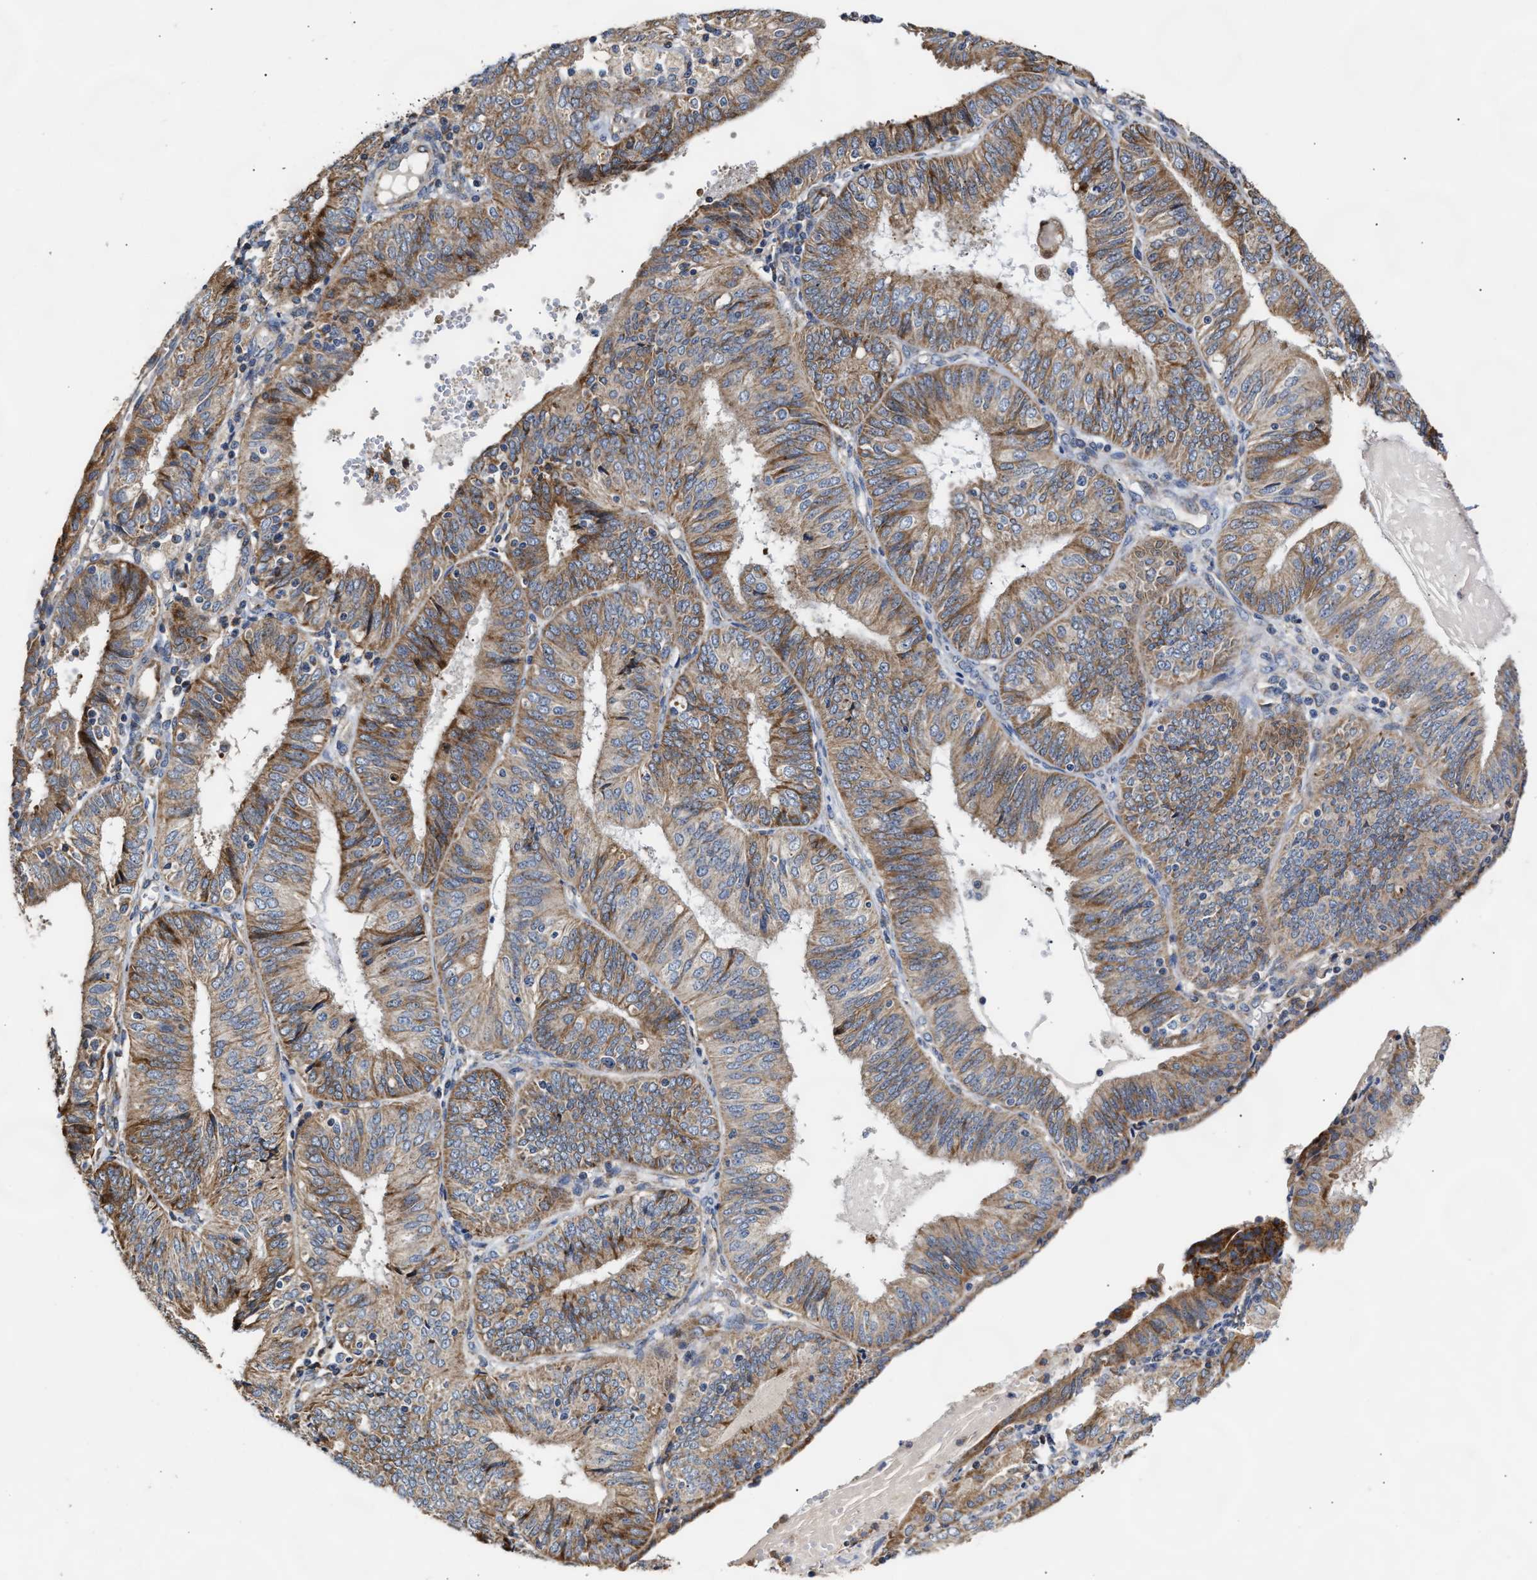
{"staining": {"intensity": "moderate", "quantity": ">75%", "location": "cytoplasmic/membranous"}, "tissue": "endometrial cancer", "cell_type": "Tumor cells", "image_type": "cancer", "snomed": [{"axis": "morphology", "description": "Adenocarcinoma, NOS"}, {"axis": "topography", "description": "Endometrium"}], "caption": "Protein expression by immunohistochemistry (IHC) demonstrates moderate cytoplasmic/membranous staining in approximately >75% of tumor cells in endometrial cancer.", "gene": "MALSU1", "patient": {"sex": "female", "age": 58}}